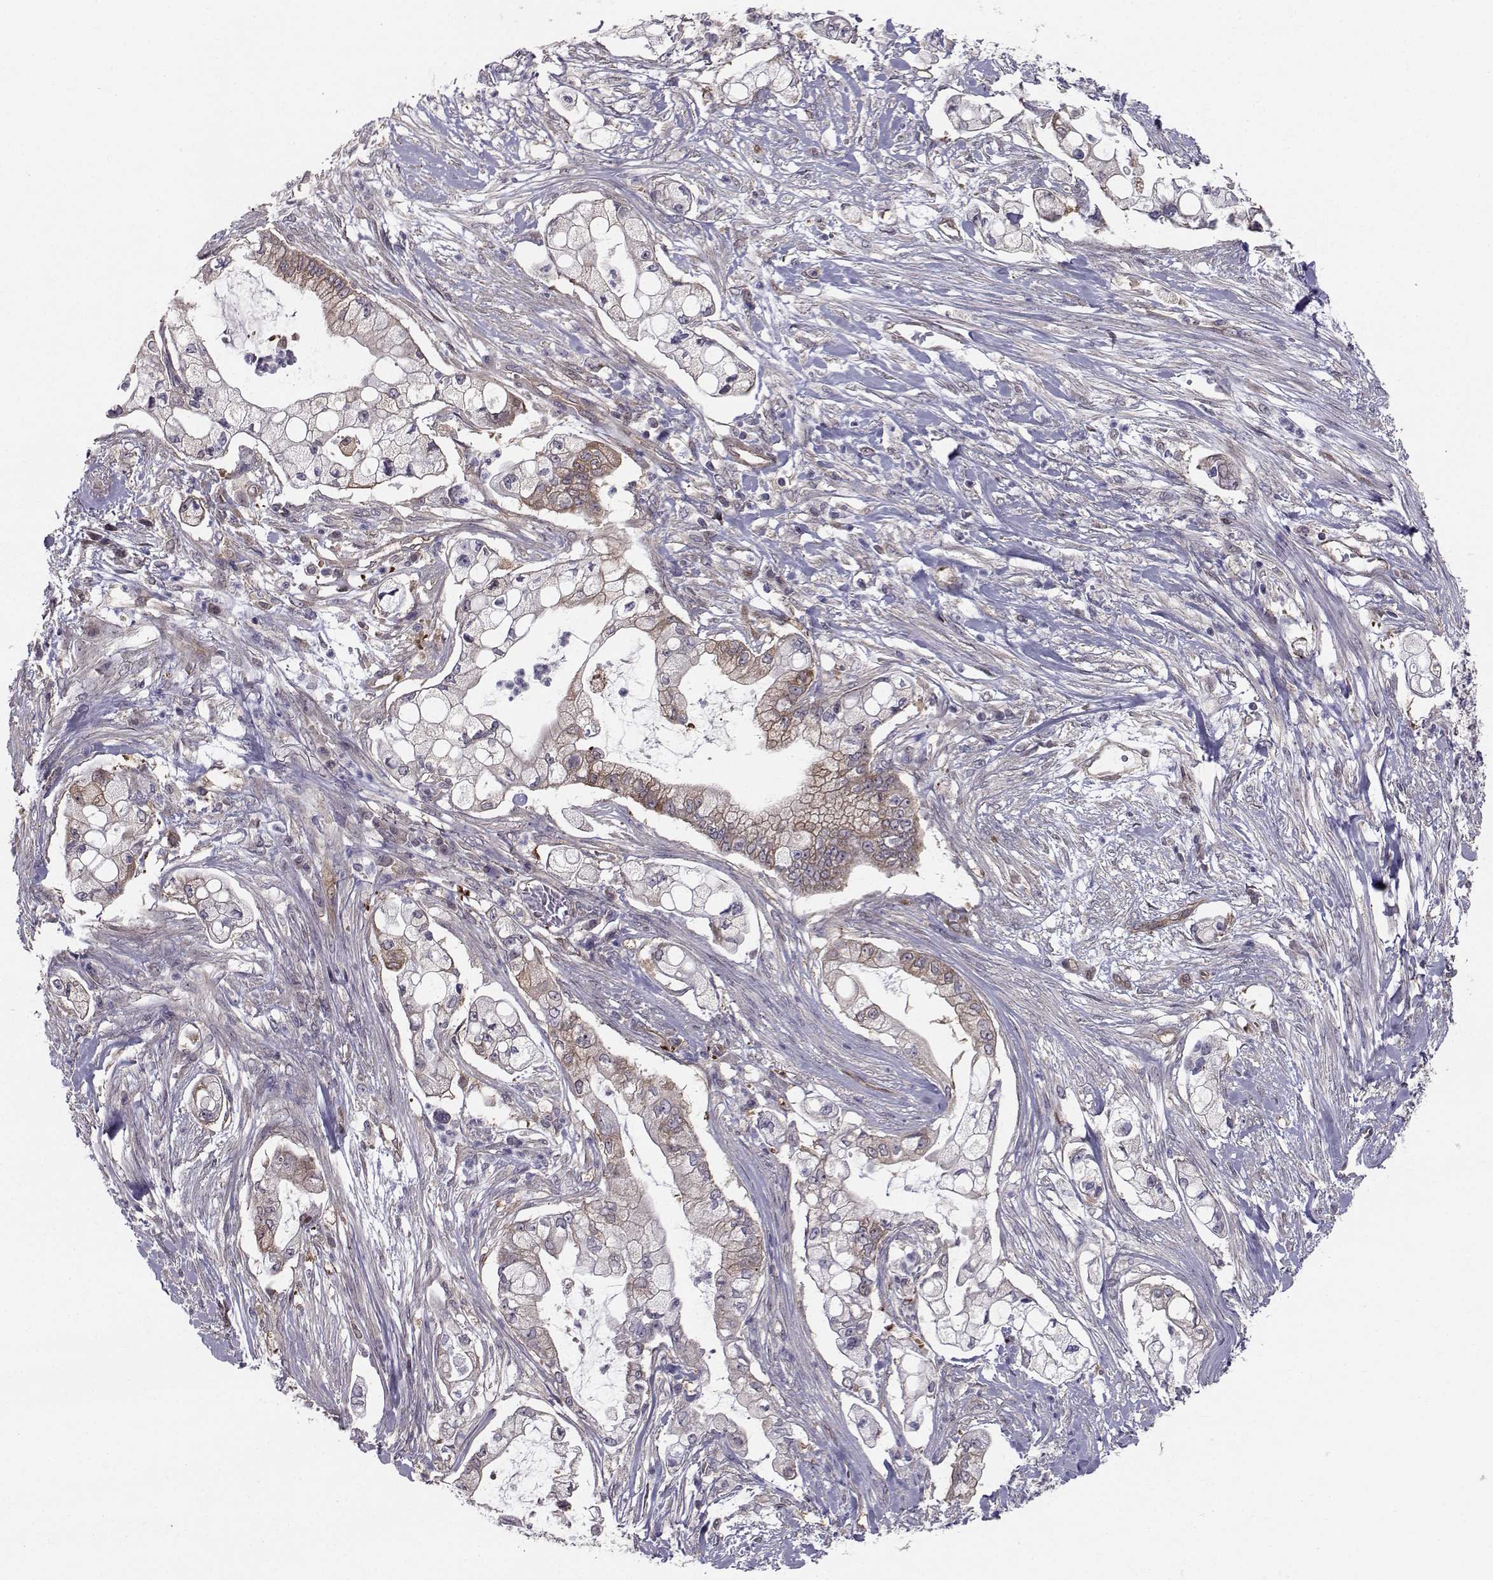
{"staining": {"intensity": "weak", "quantity": "25%-75%", "location": "cytoplasmic/membranous"}, "tissue": "pancreatic cancer", "cell_type": "Tumor cells", "image_type": "cancer", "snomed": [{"axis": "morphology", "description": "Adenocarcinoma, NOS"}, {"axis": "topography", "description": "Pancreas"}], "caption": "An immunohistochemistry (IHC) micrograph of tumor tissue is shown. Protein staining in brown shows weak cytoplasmic/membranous positivity in adenocarcinoma (pancreatic) within tumor cells.", "gene": "HSP90AB1", "patient": {"sex": "female", "age": 69}}